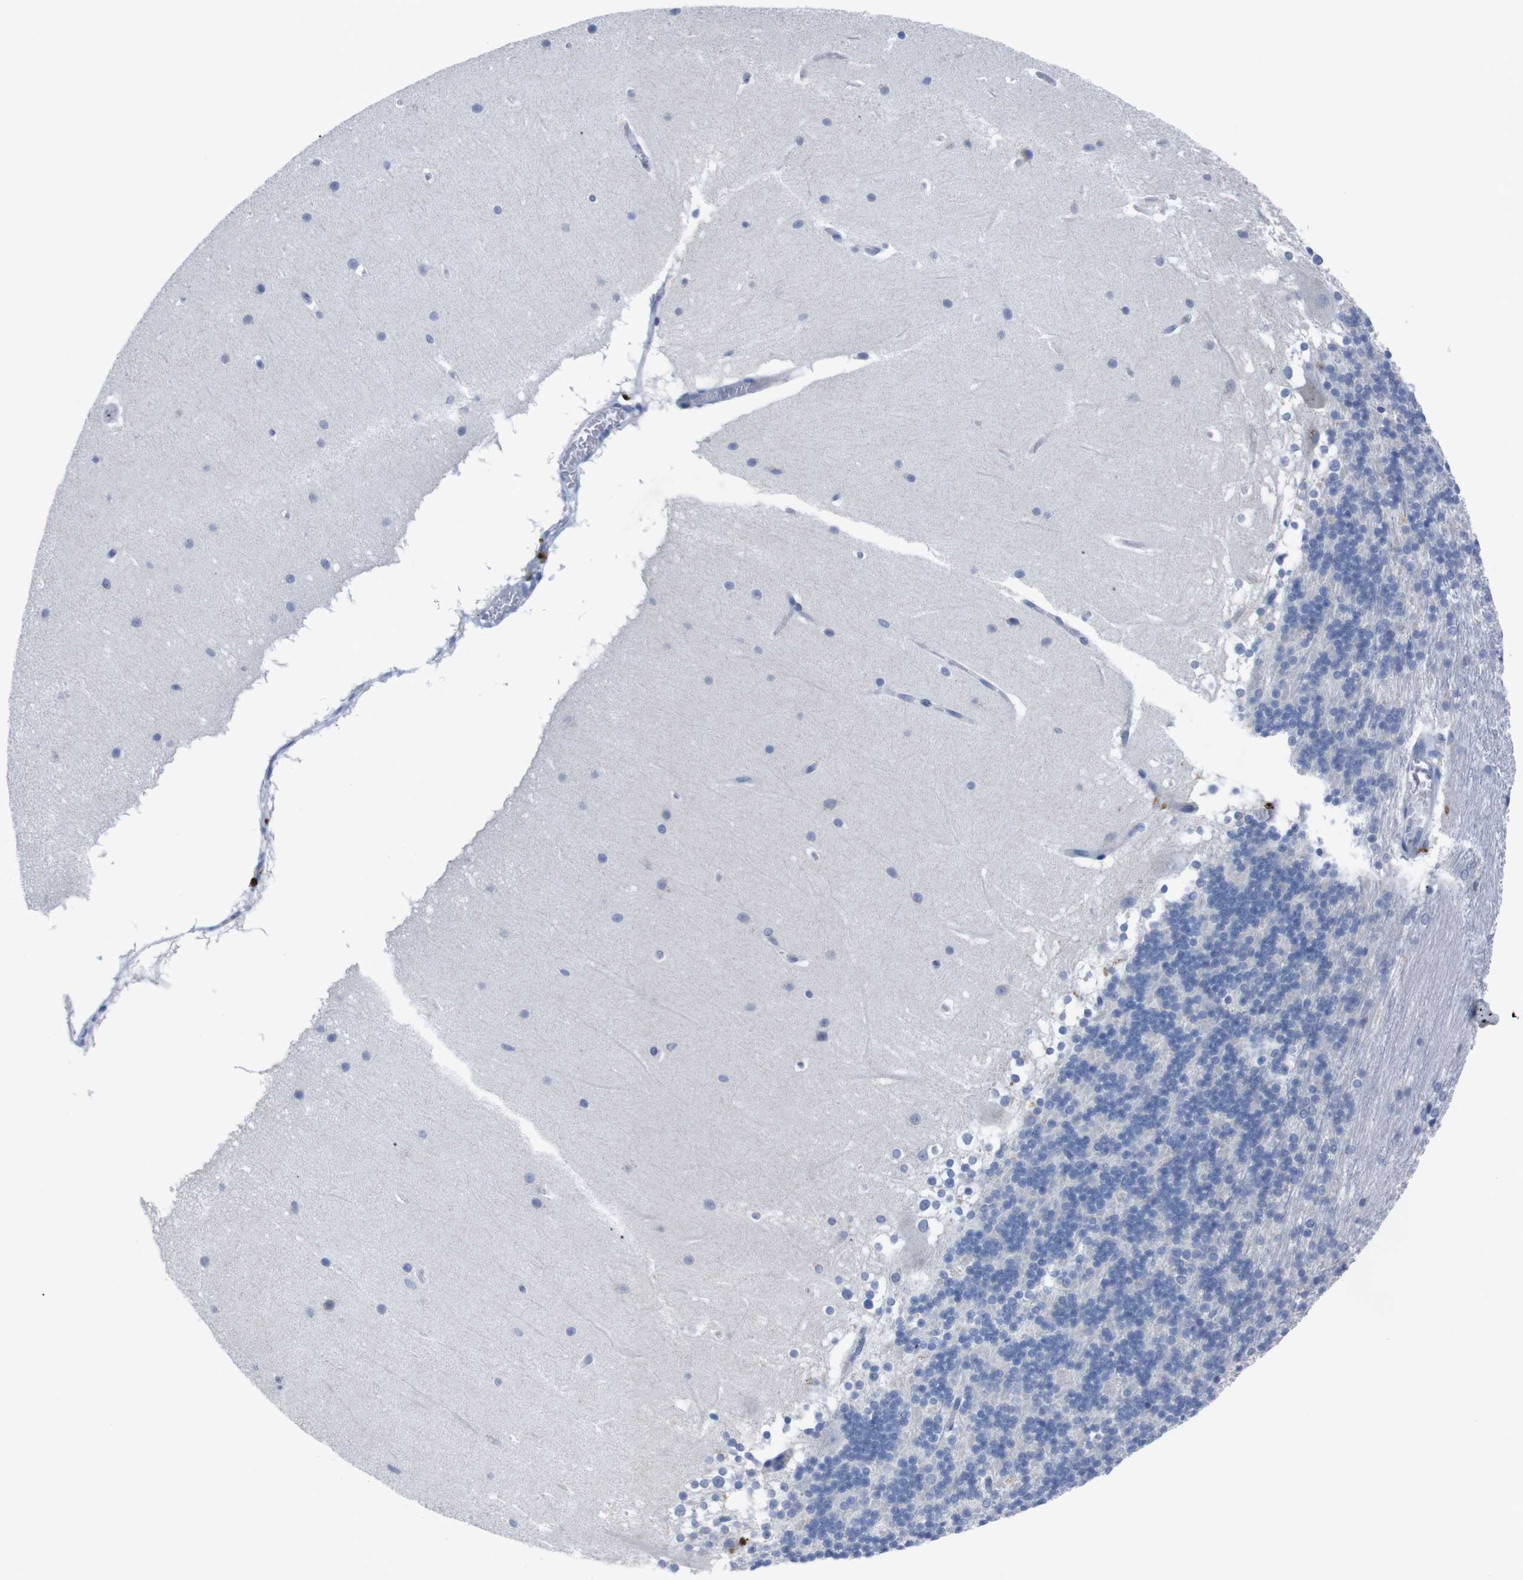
{"staining": {"intensity": "negative", "quantity": "none", "location": "none"}, "tissue": "cerebellum", "cell_type": "Cells in granular layer", "image_type": "normal", "snomed": [{"axis": "morphology", "description": "Normal tissue, NOS"}, {"axis": "topography", "description": "Cerebellum"}], "caption": "This photomicrograph is of unremarkable cerebellum stained with IHC to label a protein in brown with the nuclei are counter-stained blue. There is no staining in cells in granular layer. (DAB (3,3'-diaminobenzidine) IHC with hematoxylin counter stain).", "gene": "IRF4", "patient": {"sex": "female", "age": 19}}